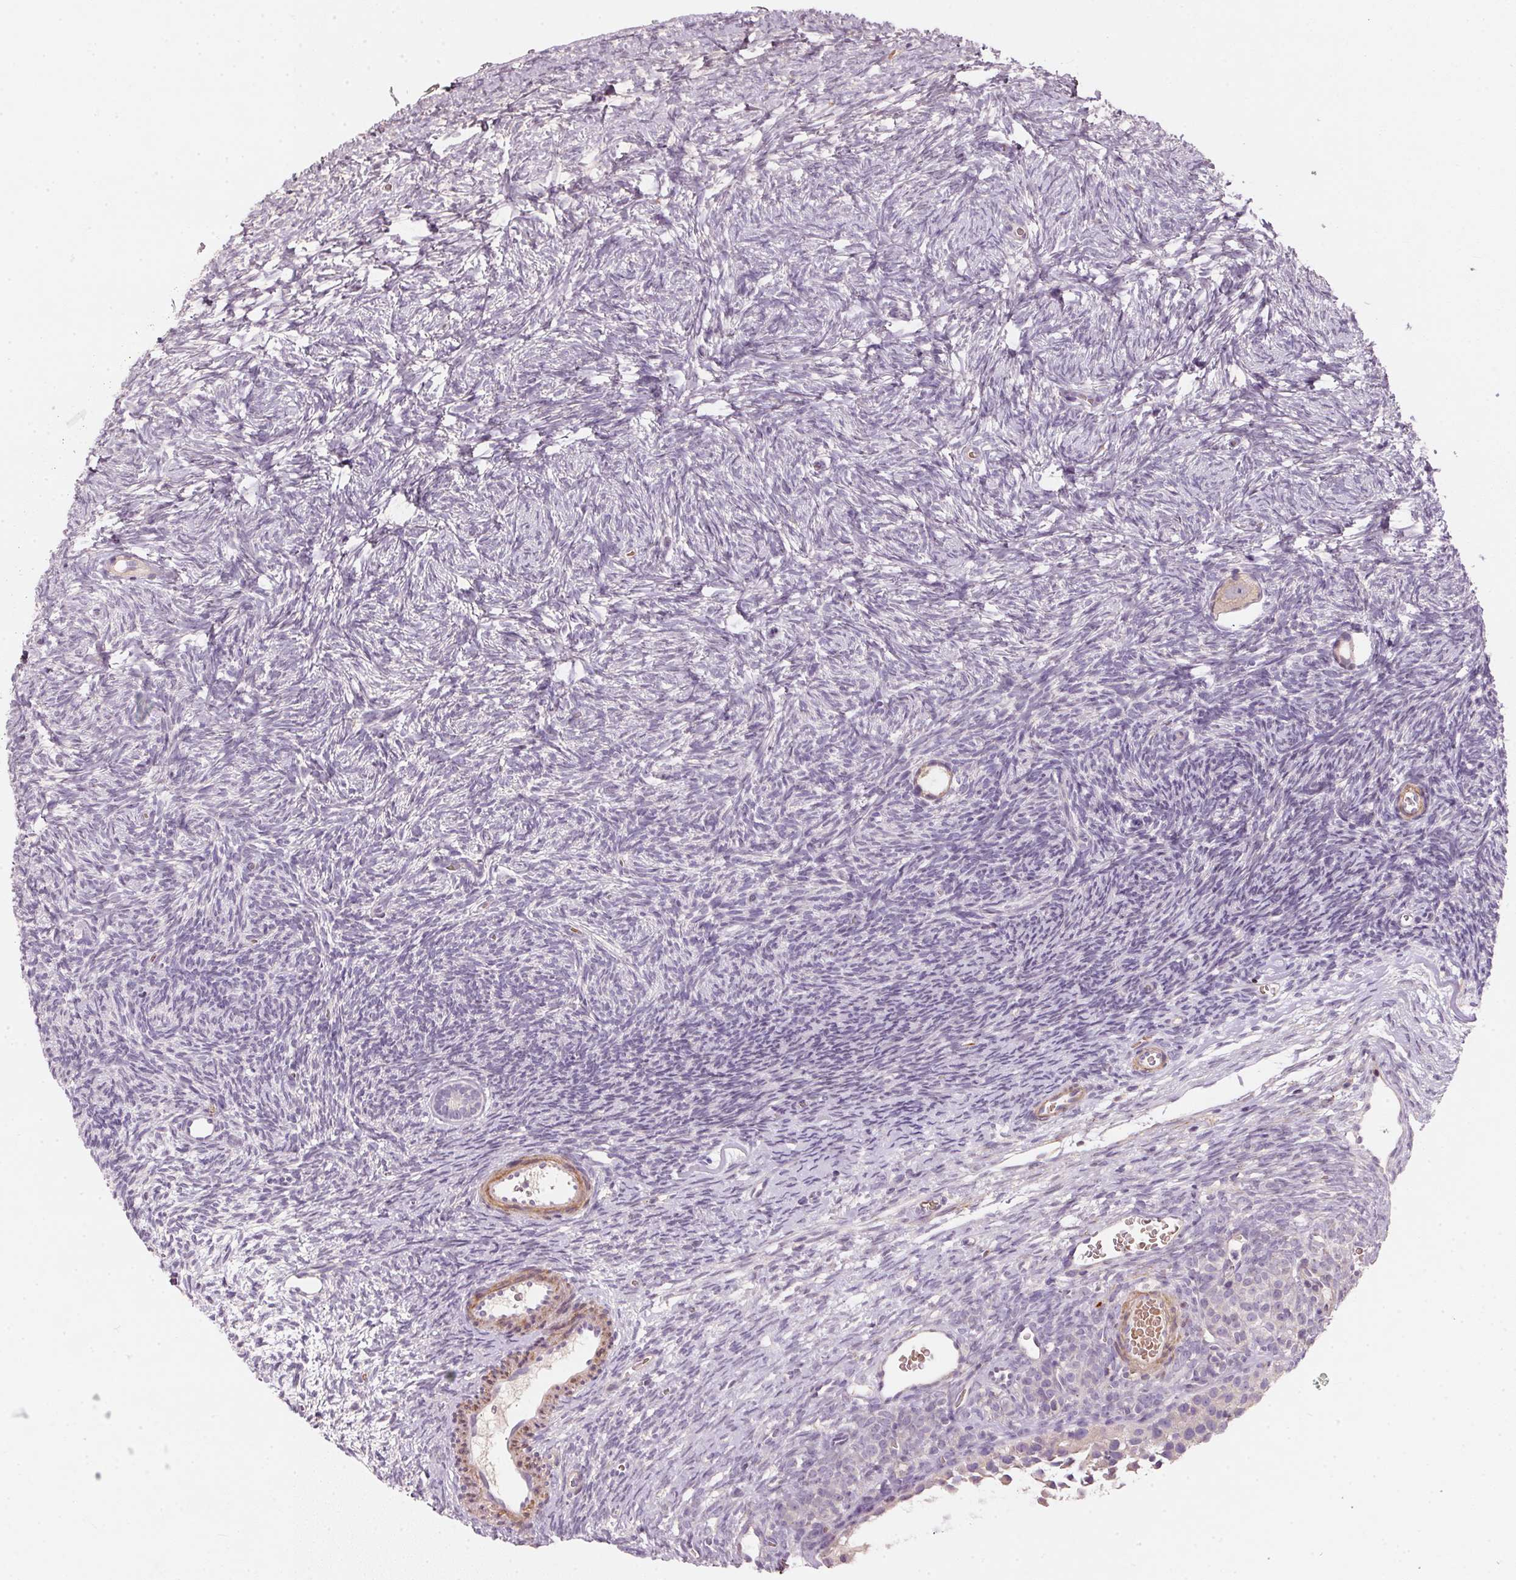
{"staining": {"intensity": "weak", "quantity": "25%-75%", "location": "cytoplasmic/membranous"}, "tissue": "ovary", "cell_type": "Follicle cells", "image_type": "normal", "snomed": [{"axis": "morphology", "description": "Normal tissue, NOS"}, {"axis": "topography", "description": "Ovary"}], "caption": "The micrograph exhibits a brown stain indicating the presence of a protein in the cytoplasmic/membranous of follicle cells in ovary. (Stains: DAB (3,3'-diaminobenzidine) in brown, nuclei in blue, Microscopy: brightfield microscopy at high magnification).", "gene": "KCNK15", "patient": {"sex": "female", "age": 34}}